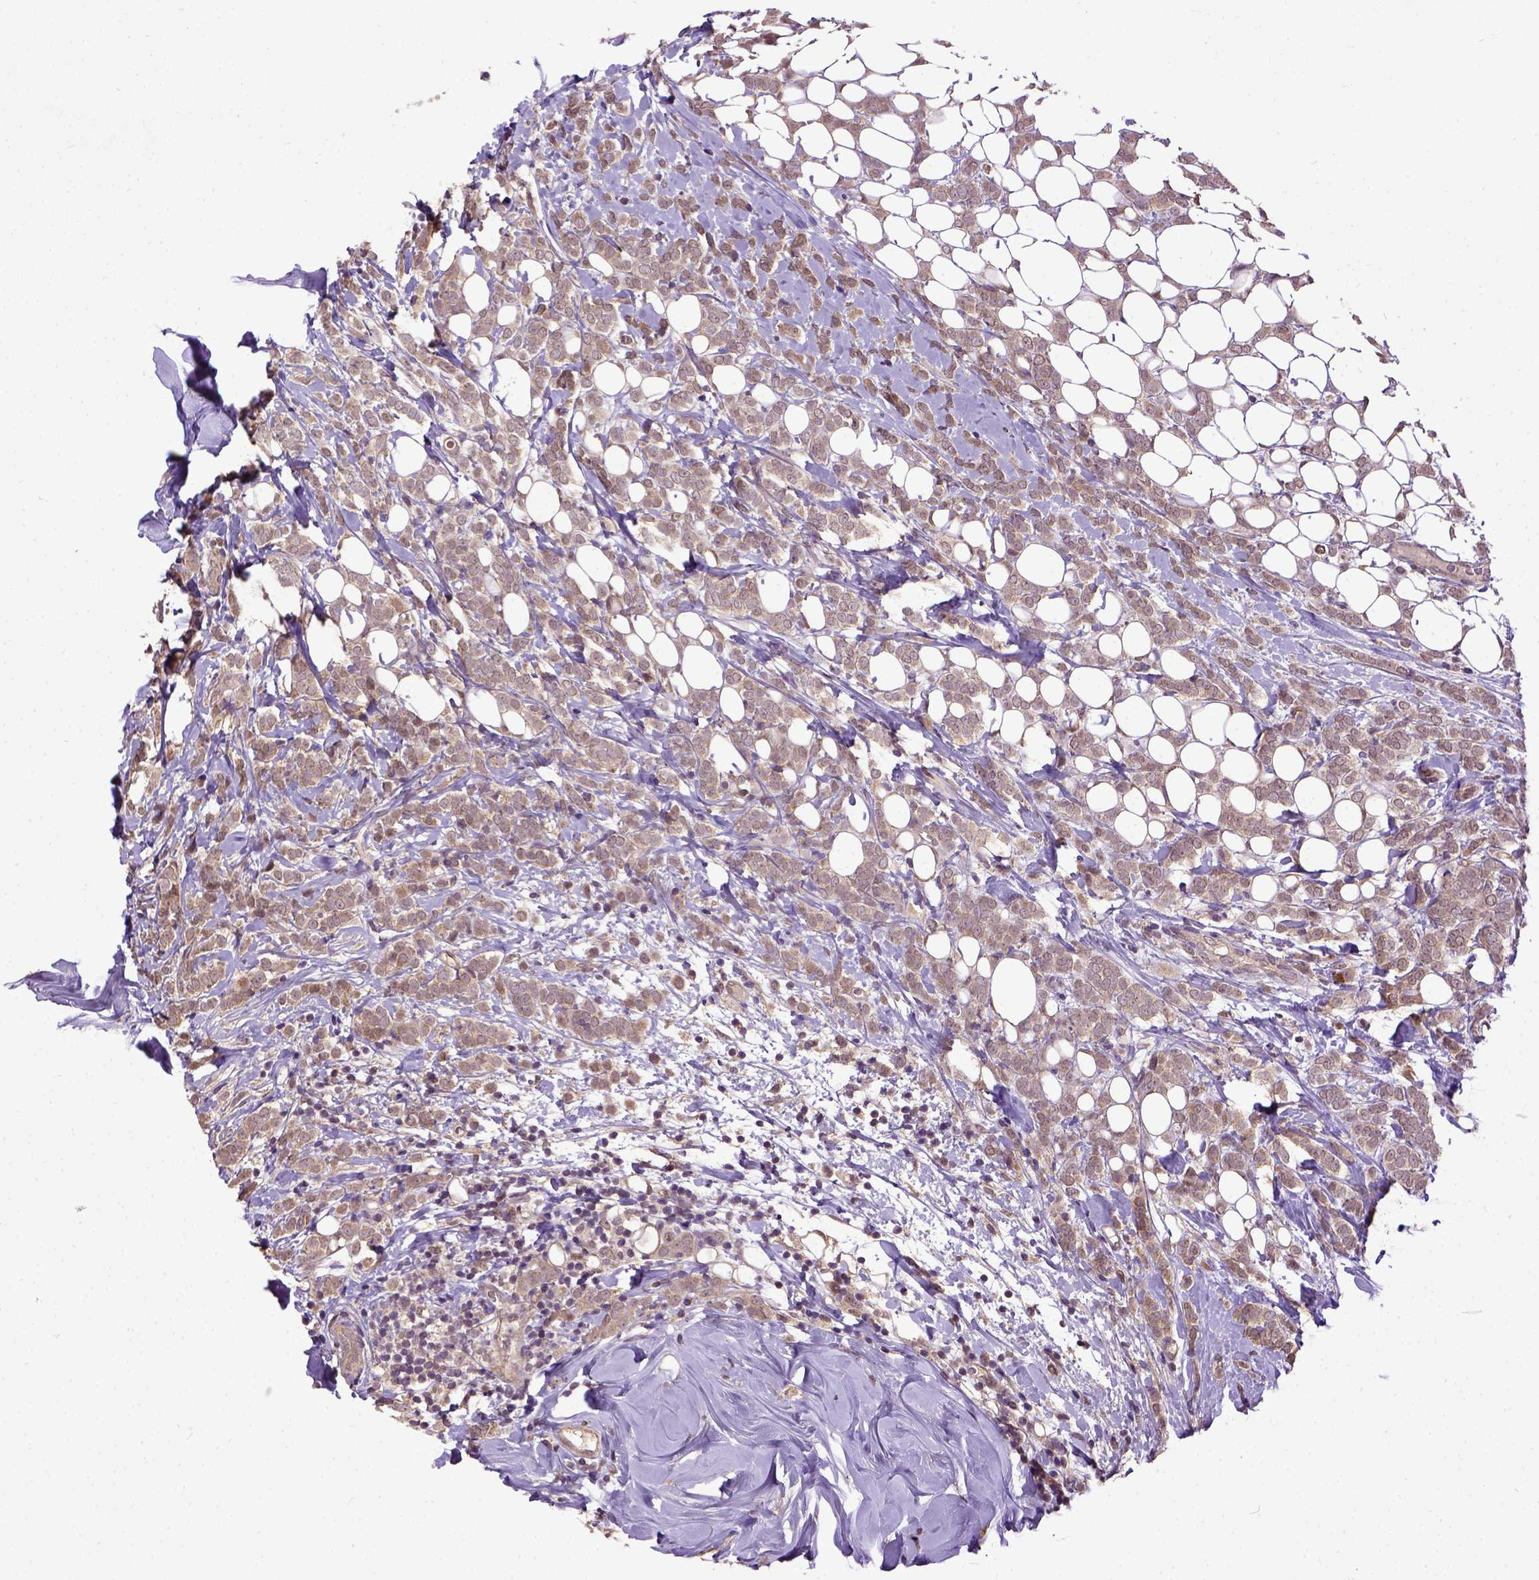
{"staining": {"intensity": "moderate", "quantity": ">75%", "location": "cytoplasmic/membranous"}, "tissue": "breast cancer", "cell_type": "Tumor cells", "image_type": "cancer", "snomed": [{"axis": "morphology", "description": "Lobular carcinoma"}, {"axis": "topography", "description": "Breast"}], "caption": "Immunohistochemical staining of lobular carcinoma (breast) displays medium levels of moderate cytoplasmic/membranous positivity in about >75% of tumor cells.", "gene": "UBA3", "patient": {"sex": "female", "age": 49}}